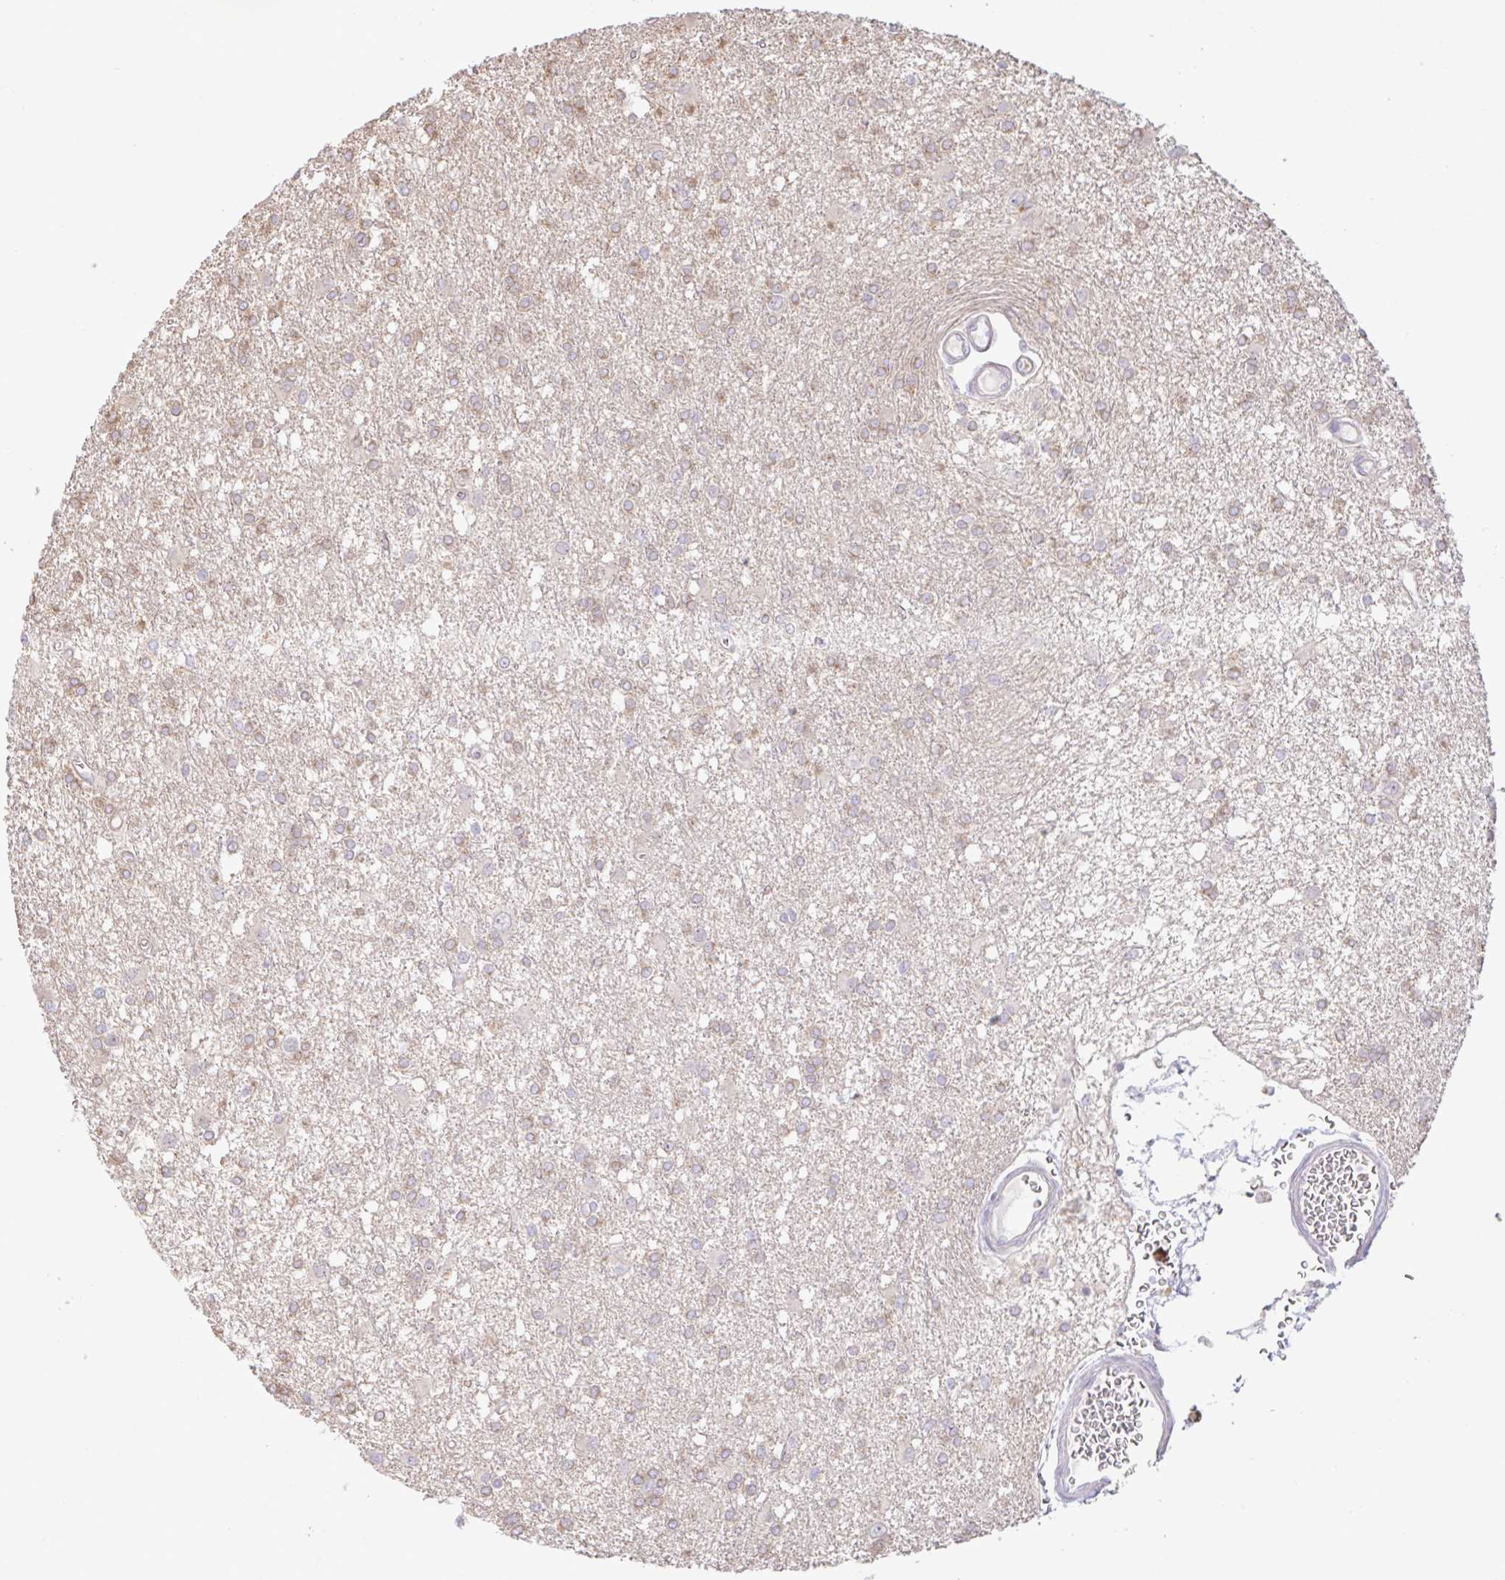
{"staining": {"intensity": "weak", "quantity": "25%-75%", "location": "cytoplasmic/membranous"}, "tissue": "glioma", "cell_type": "Tumor cells", "image_type": "cancer", "snomed": [{"axis": "morphology", "description": "Glioma, malignant, High grade"}, {"axis": "topography", "description": "Brain"}], "caption": "Glioma stained for a protein (brown) demonstrates weak cytoplasmic/membranous positive positivity in about 25%-75% of tumor cells.", "gene": "PLCD4", "patient": {"sex": "male", "age": 48}}